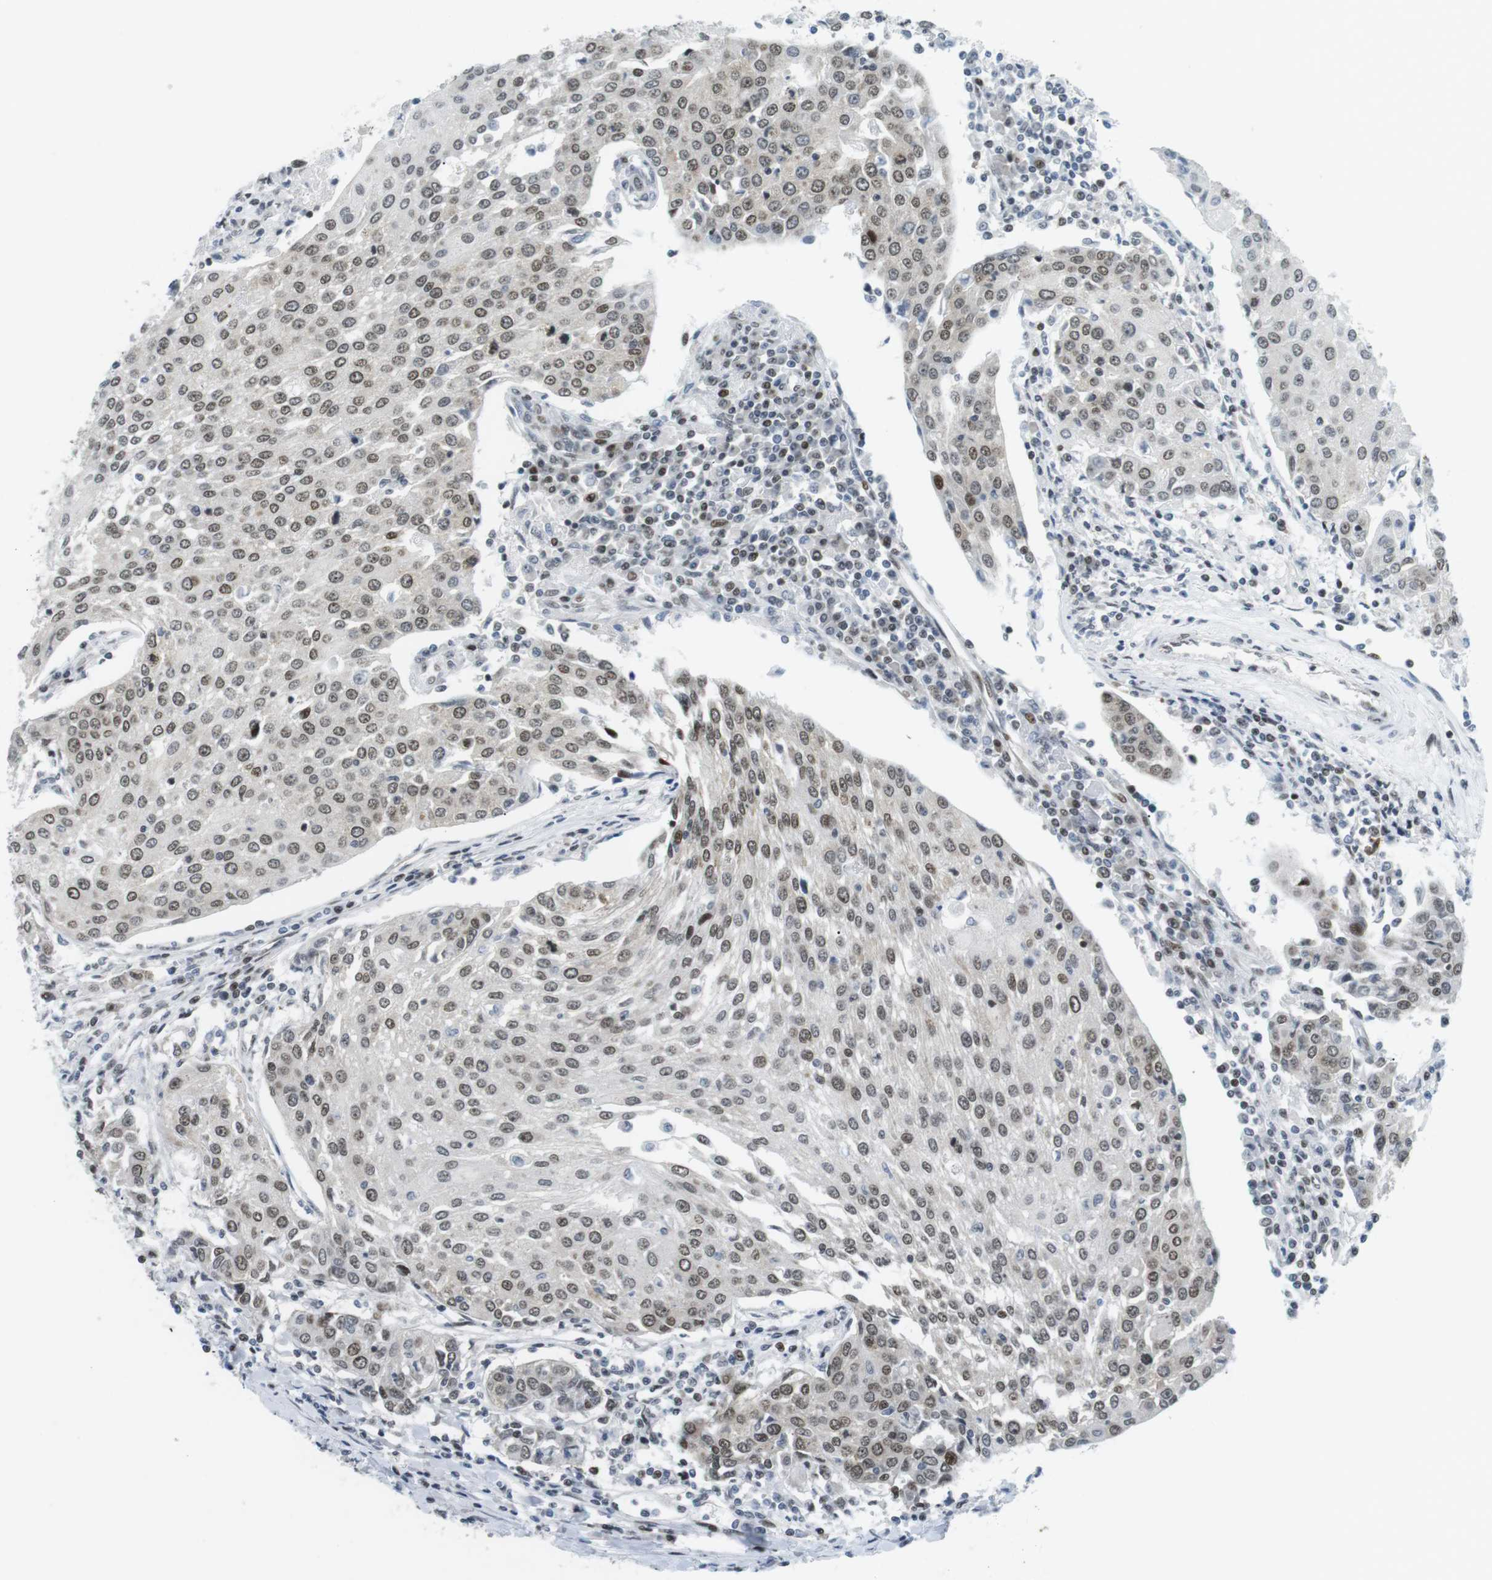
{"staining": {"intensity": "moderate", "quantity": ">75%", "location": "nuclear"}, "tissue": "urothelial cancer", "cell_type": "Tumor cells", "image_type": "cancer", "snomed": [{"axis": "morphology", "description": "Urothelial carcinoma, High grade"}, {"axis": "topography", "description": "Urinary bladder"}], "caption": "Immunohistochemistry staining of urothelial carcinoma (high-grade), which shows medium levels of moderate nuclear expression in approximately >75% of tumor cells indicating moderate nuclear protein expression. The staining was performed using DAB (3,3'-diaminobenzidine) (brown) for protein detection and nuclei were counterstained in hematoxylin (blue).", "gene": "CDC27", "patient": {"sex": "female", "age": 85}}